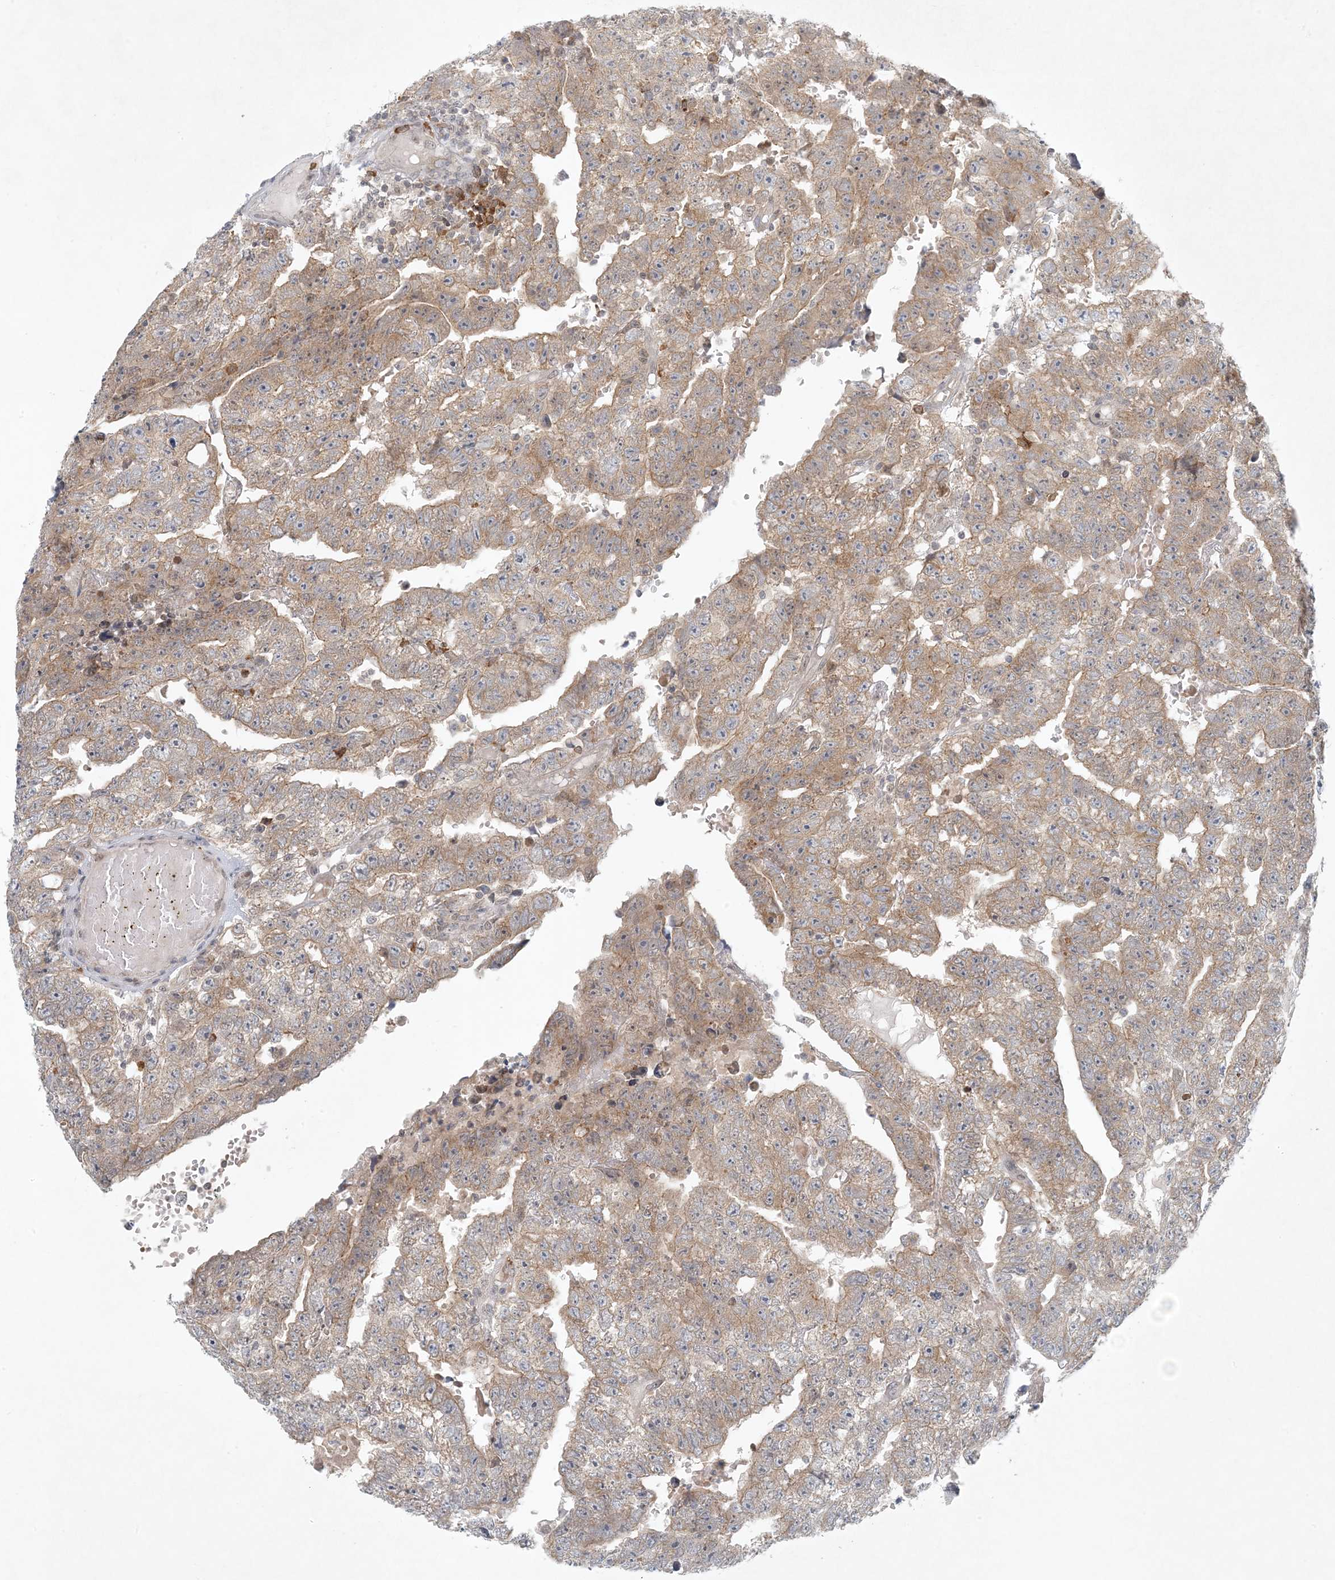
{"staining": {"intensity": "weak", "quantity": ">75%", "location": "cytoplasmic/membranous"}, "tissue": "testis cancer", "cell_type": "Tumor cells", "image_type": "cancer", "snomed": [{"axis": "morphology", "description": "Carcinoma, Embryonal, NOS"}, {"axis": "topography", "description": "Testis"}], "caption": "Protein expression analysis of human embryonal carcinoma (testis) reveals weak cytoplasmic/membranous positivity in approximately >75% of tumor cells. (Stains: DAB in brown, nuclei in blue, Microscopy: brightfield microscopy at high magnification).", "gene": "OBI1", "patient": {"sex": "male", "age": 25}}